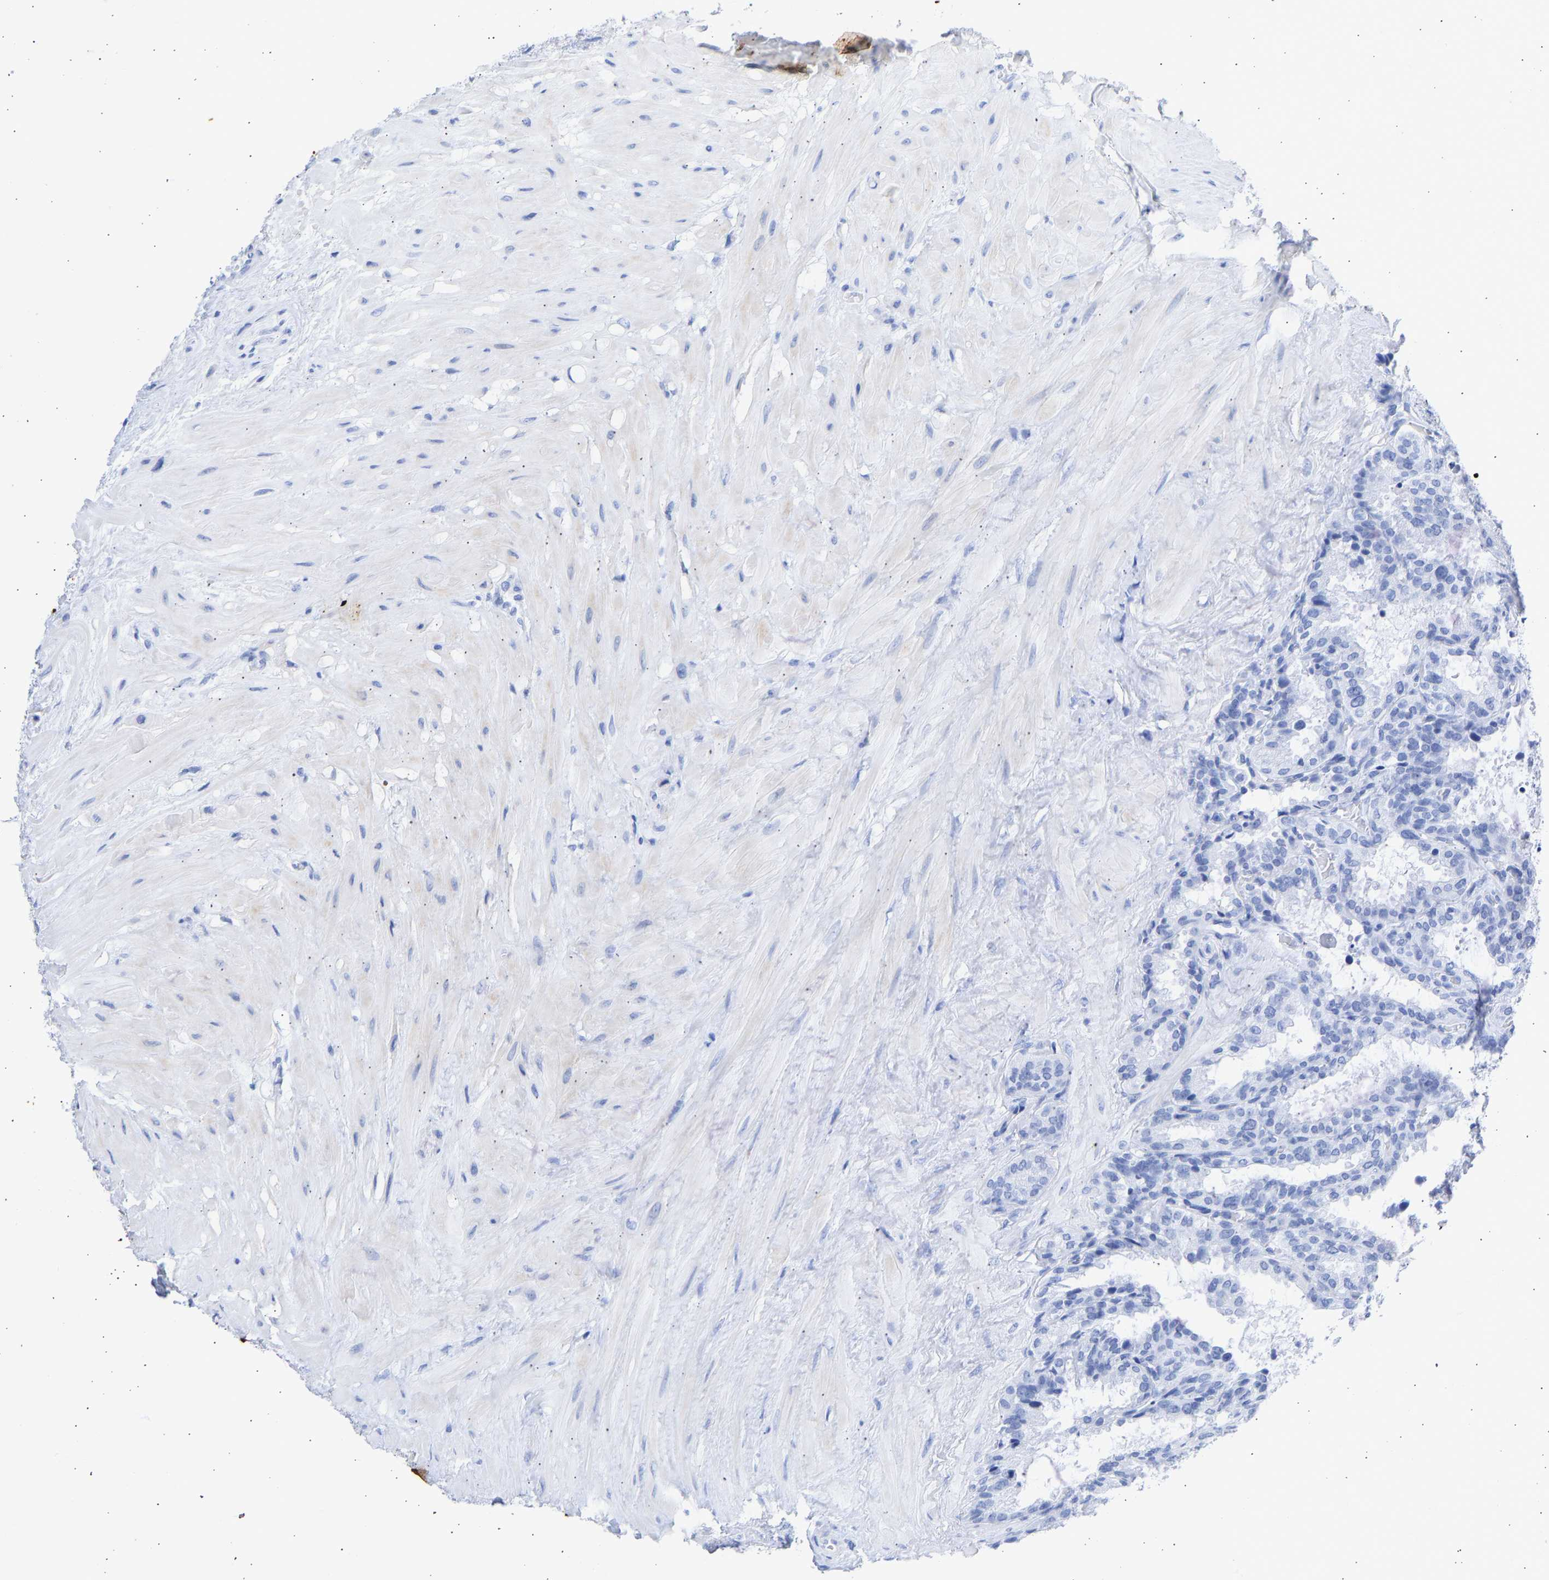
{"staining": {"intensity": "negative", "quantity": "none", "location": "none"}, "tissue": "seminal vesicle", "cell_type": "Glandular cells", "image_type": "normal", "snomed": [{"axis": "morphology", "description": "Normal tissue, NOS"}, {"axis": "topography", "description": "Seminal veicle"}], "caption": "Immunohistochemistry (IHC) photomicrograph of normal human seminal vesicle stained for a protein (brown), which shows no expression in glandular cells.", "gene": "KRT1", "patient": {"sex": "male", "age": 46}}